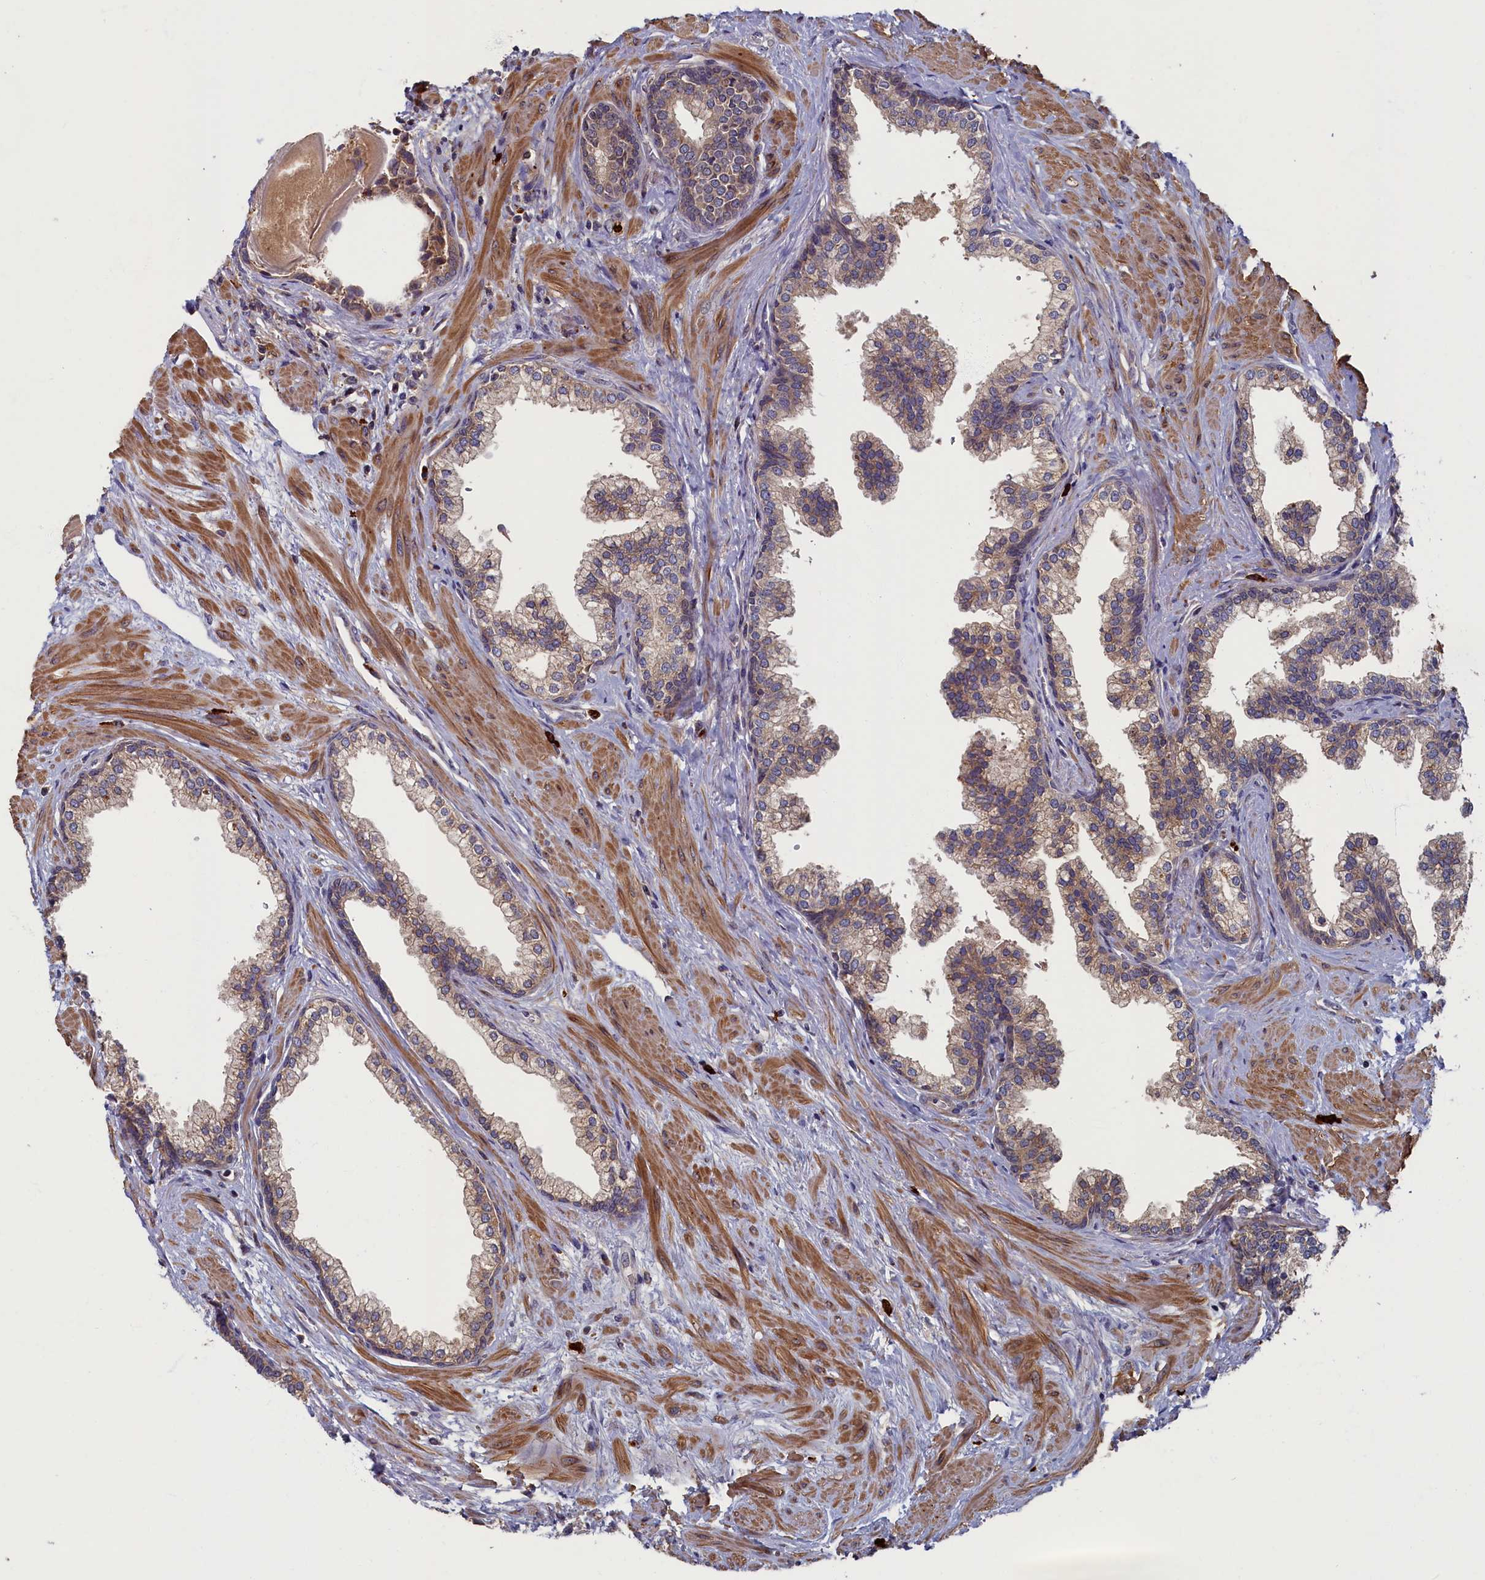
{"staining": {"intensity": "moderate", "quantity": ">75%", "location": "cytoplasmic/membranous"}, "tissue": "prostate", "cell_type": "Glandular cells", "image_type": "normal", "snomed": [{"axis": "morphology", "description": "Normal tissue, NOS"}, {"axis": "topography", "description": "Prostate"}], "caption": "DAB immunohistochemical staining of benign human prostate demonstrates moderate cytoplasmic/membranous protein expression in approximately >75% of glandular cells.", "gene": "TNK2", "patient": {"sex": "male", "age": 57}}